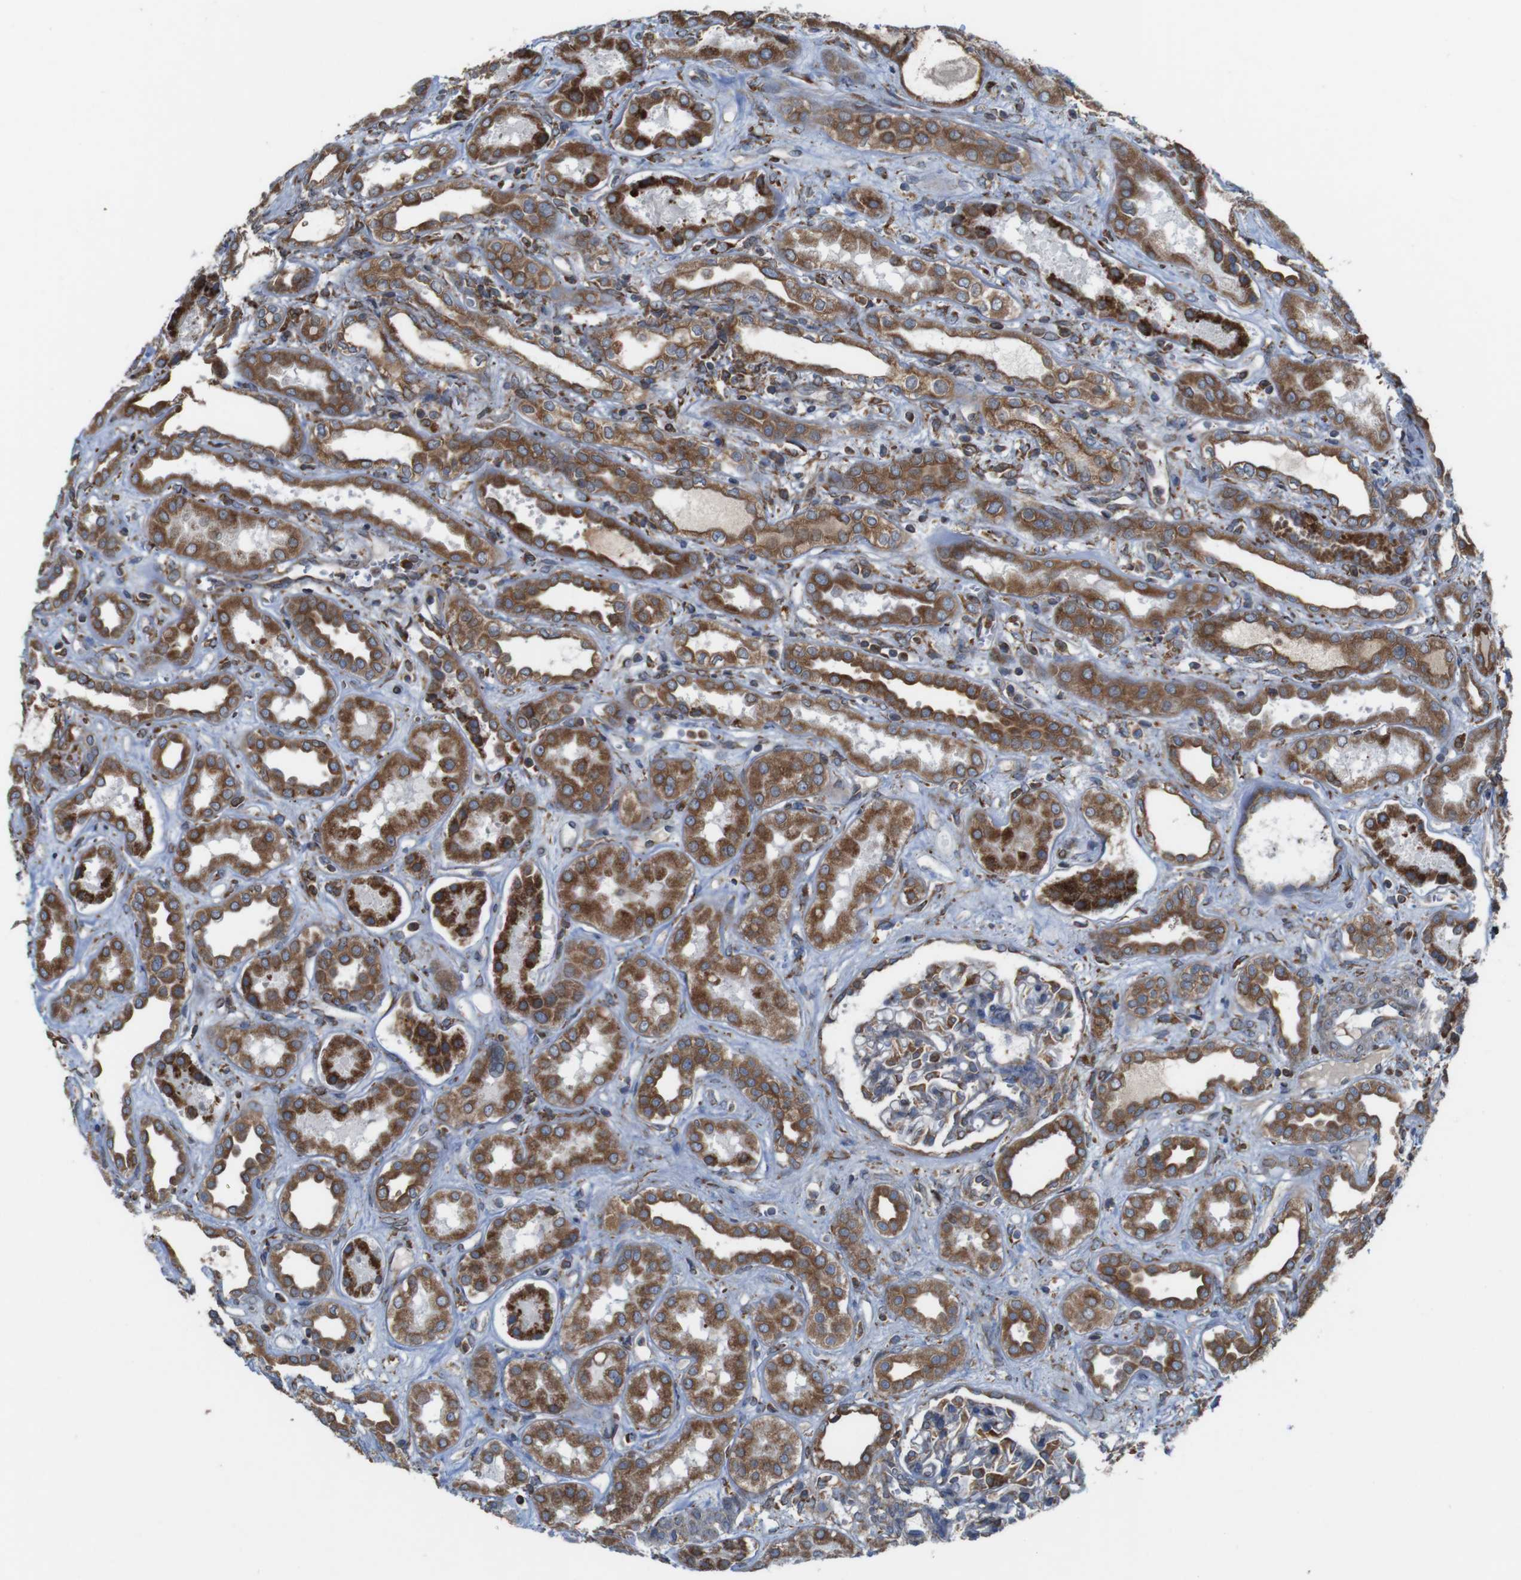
{"staining": {"intensity": "moderate", "quantity": "<25%", "location": "cytoplasmic/membranous"}, "tissue": "kidney", "cell_type": "Cells in glomeruli", "image_type": "normal", "snomed": [{"axis": "morphology", "description": "Normal tissue, NOS"}, {"axis": "topography", "description": "Kidney"}], "caption": "A histopathology image showing moderate cytoplasmic/membranous expression in approximately <25% of cells in glomeruli in unremarkable kidney, as visualized by brown immunohistochemical staining.", "gene": "UGGT1", "patient": {"sex": "male", "age": 59}}